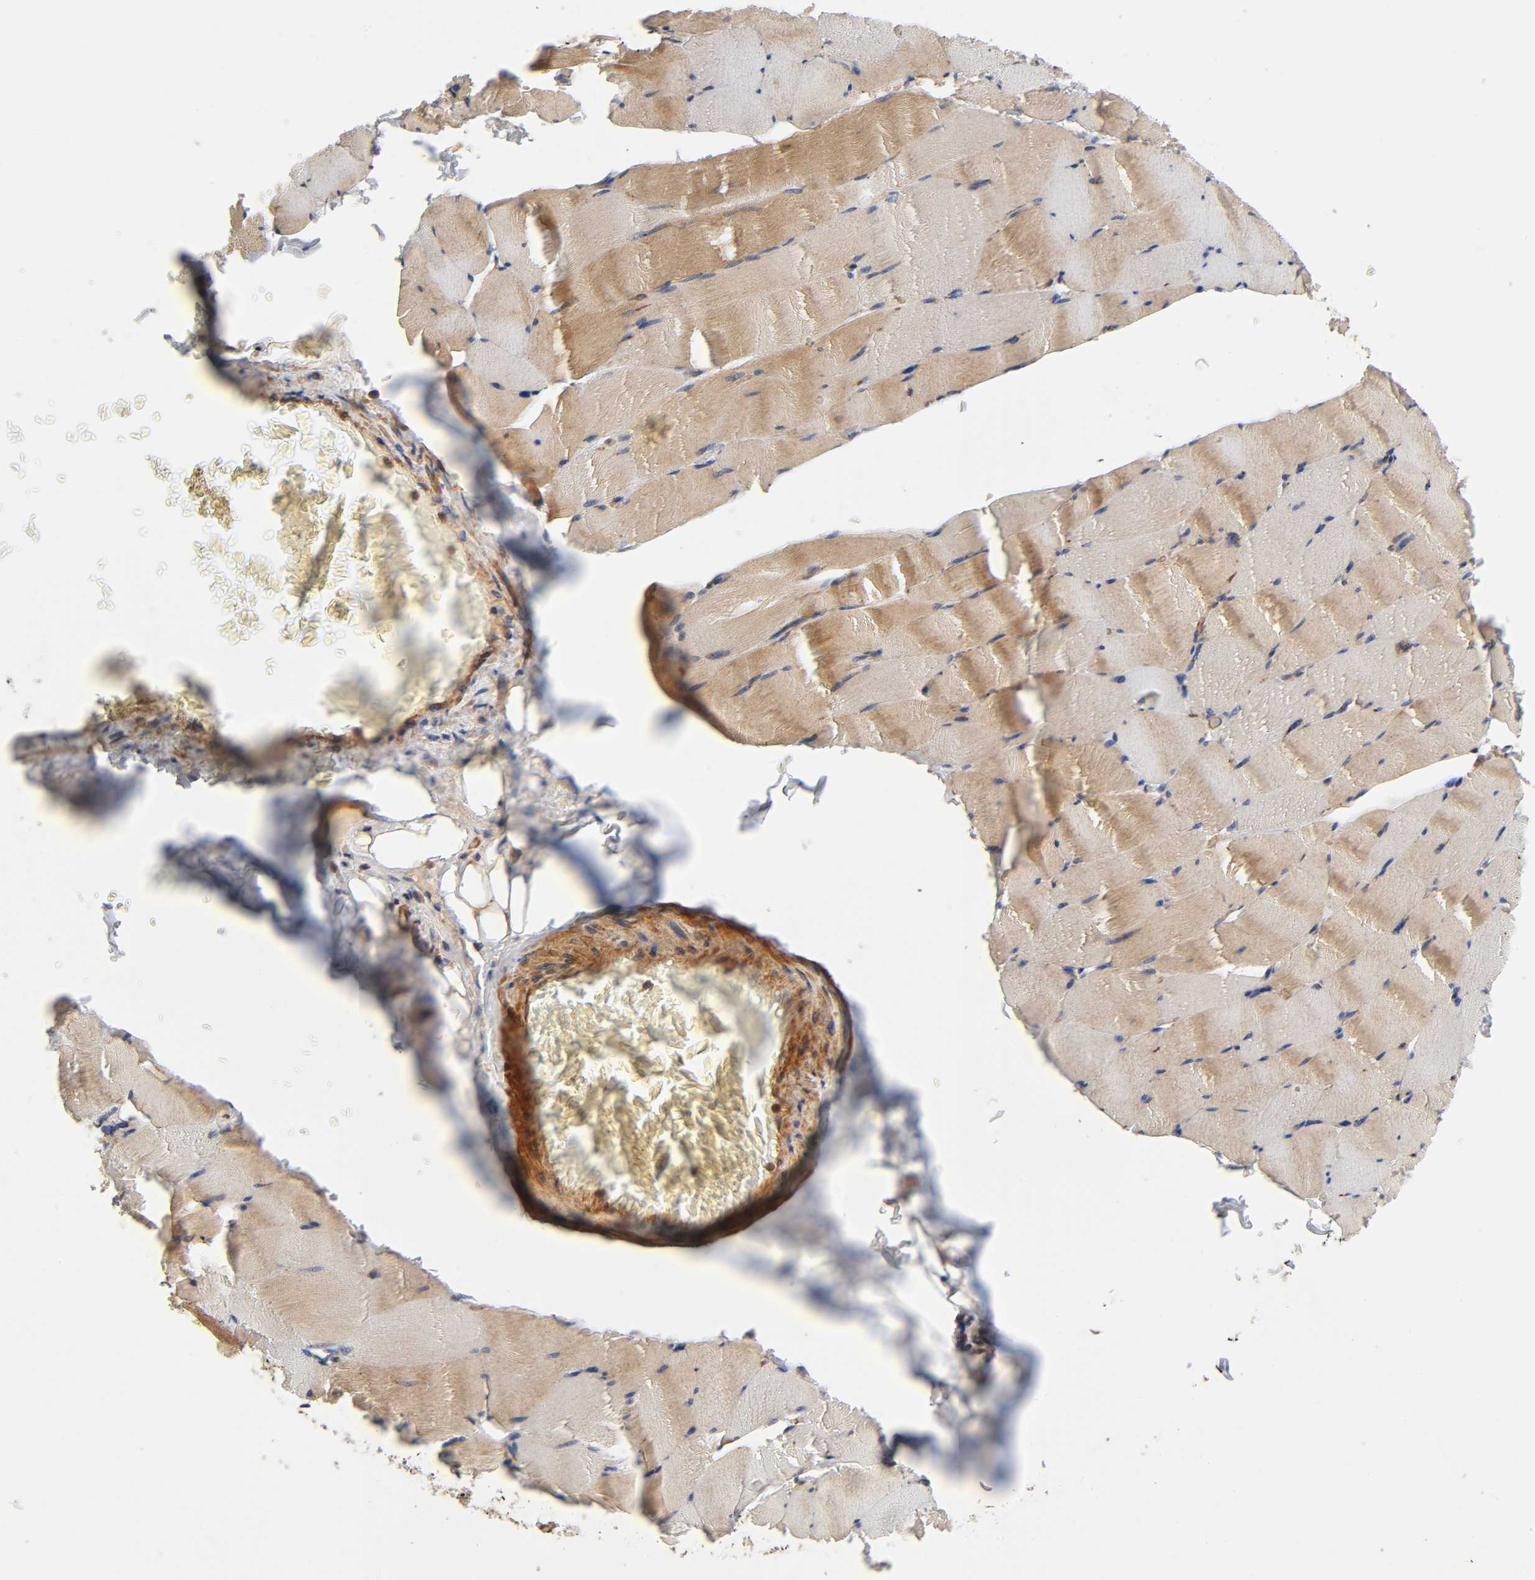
{"staining": {"intensity": "moderate", "quantity": "25%-75%", "location": "cytoplasmic/membranous"}, "tissue": "skeletal muscle", "cell_type": "Myocytes", "image_type": "normal", "snomed": [{"axis": "morphology", "description": "Normal tissue, NOS"}, {"axis": "topography", "description": "Skeletal muscle"}], "caption": "Immunohistochemical staining of unremarkable skeletal muscle exhibits 25%-75% levels of moderate cytoplasmic/membranous protein positivity in approximately 25%-75% of myocytes.", "gene": "LAMTOR2", "patient": {"sex": "male", "age": 62}}